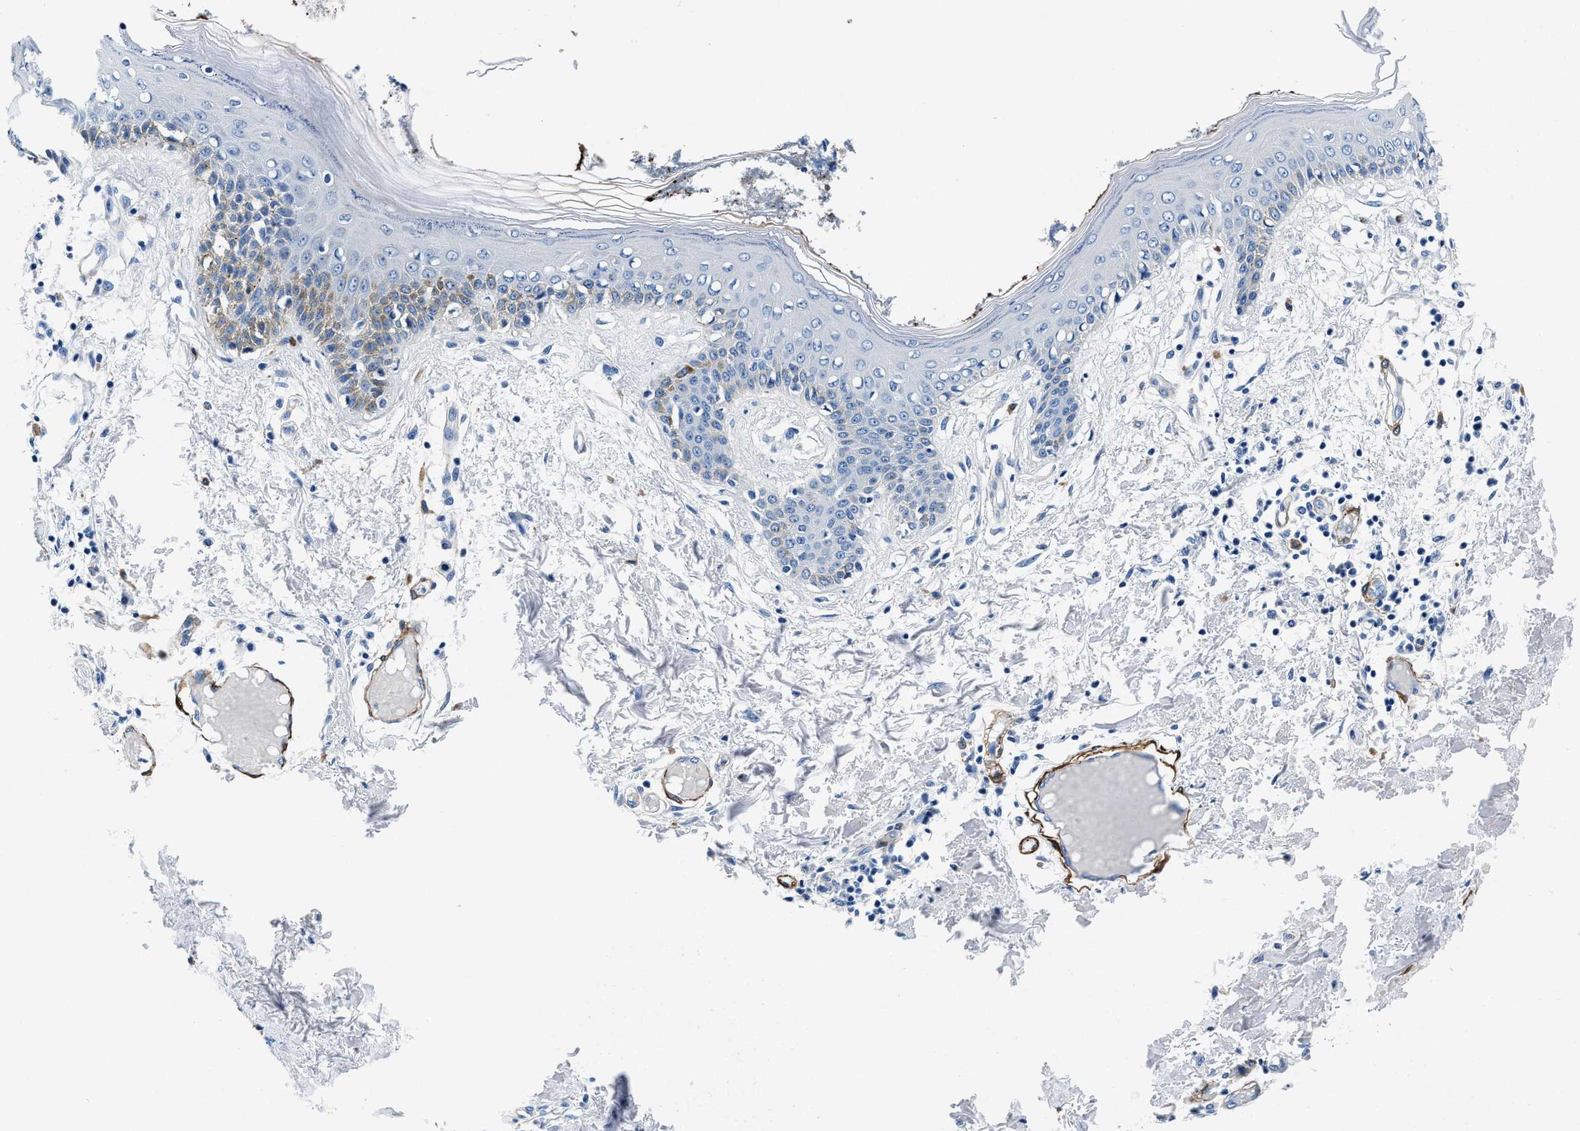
{"staining": {"intensity": "negative", "quantity": "none", "location": "none"}, "tissue": "skin", "cell_type": "Fibroblasts", "image_type": "normal", "snomed": [{"axis": "morphology", "description": "Normal tissue, NOS"}, {"axis": "topography", "description": "Skin"}], "caption": "Unremarkable skin was stained to show a protein in brown. There is no significant expression in fibroblasts. (DAB immunohistochemistry (IHC), high magnification).", "gene": "TEX261", "patient": {"sex": "male", "age": 53}}